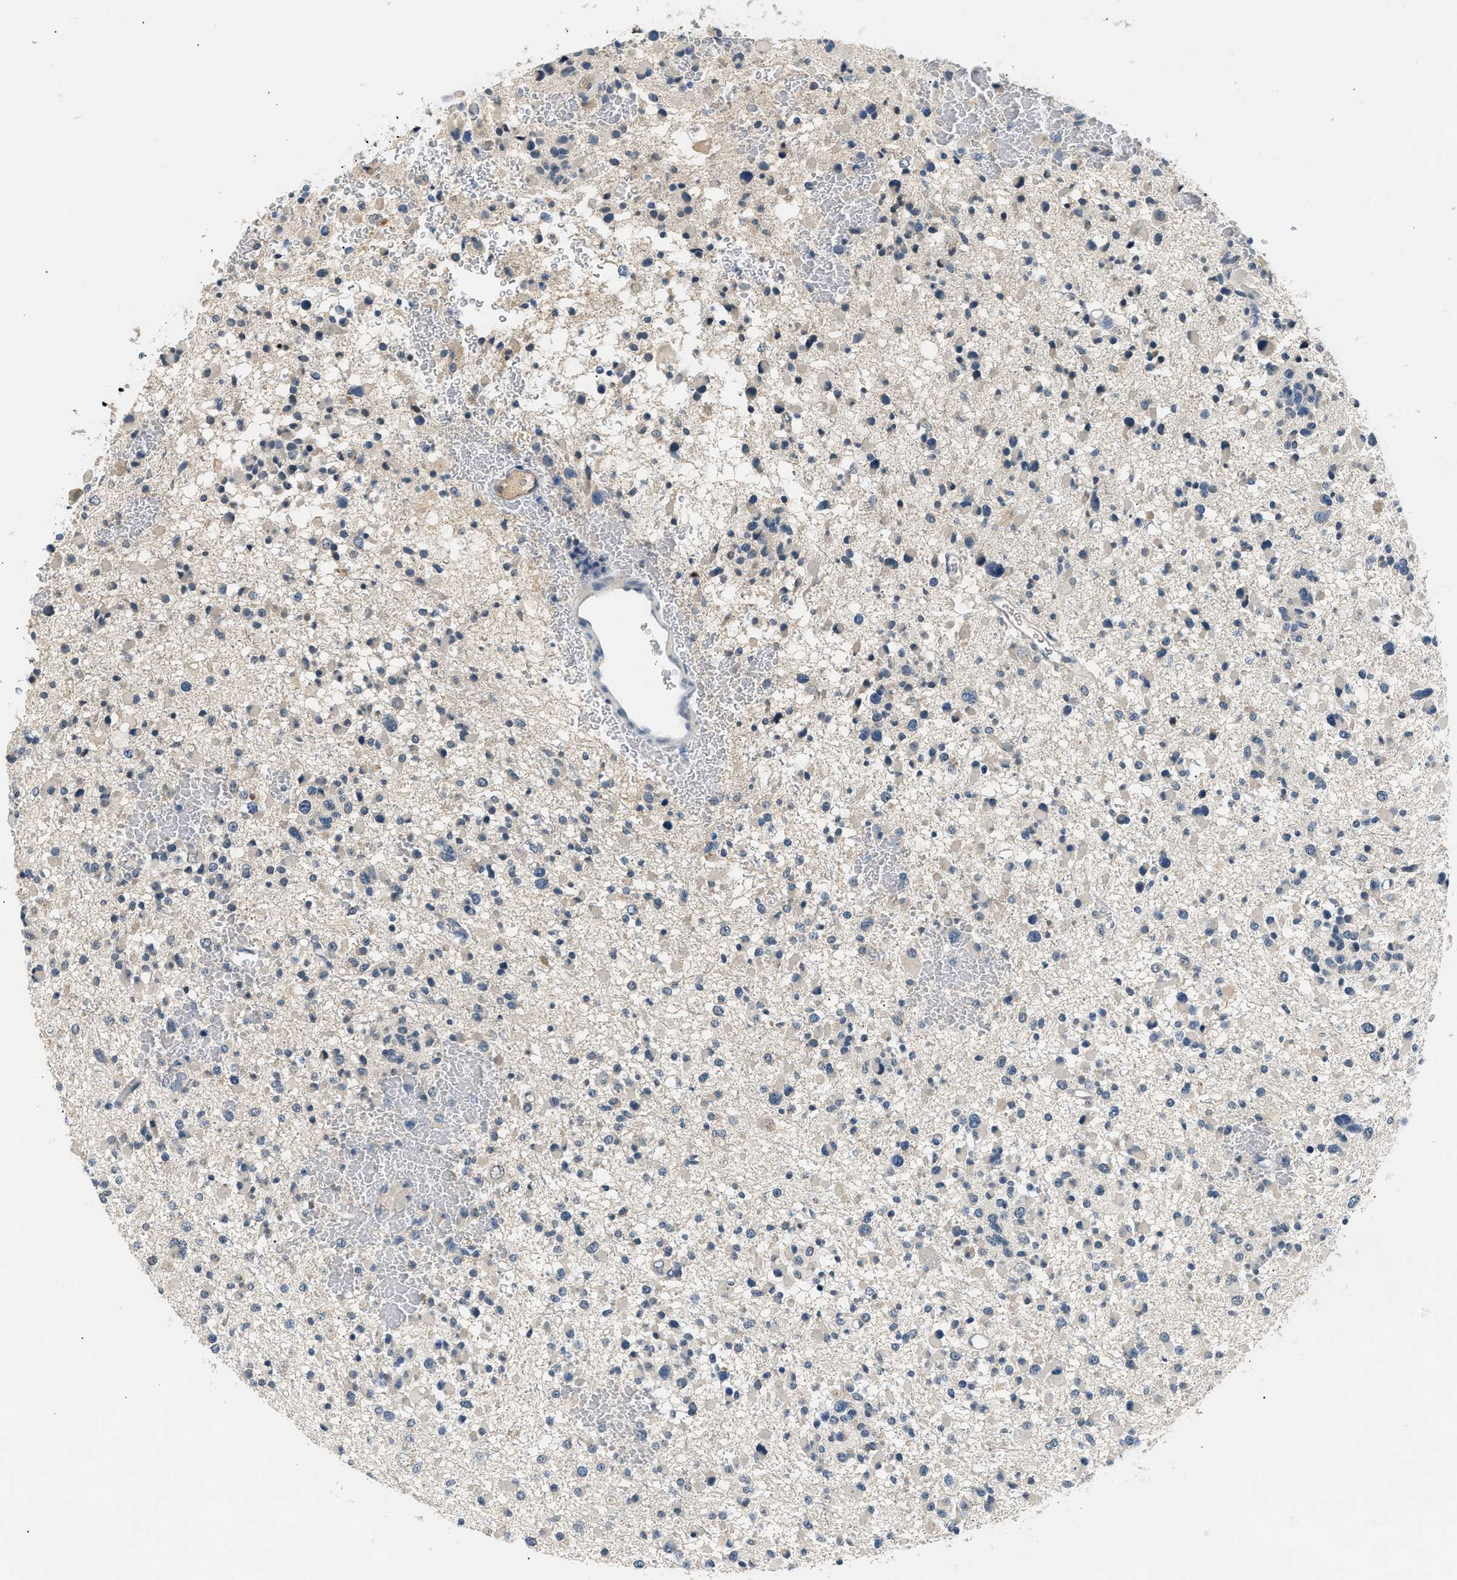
{"staining": {"intensity": "negative", "quantity": "none", "location": "none"}, "tissue": "glioma", "cell_type": "Tumor cells", "image_type": "cancer", "snomed": [{"axis": "morphology", "description": "Glioma, malignant, Low grade"}, {"axis": "topography", "description": "Brain"}], "caption": "IHC micrograph of human glioma stained for a protein (brown), which displays no staining in tumor cells.", "gene": "INHA", "patient": {"sex": "female", "age": 22}}